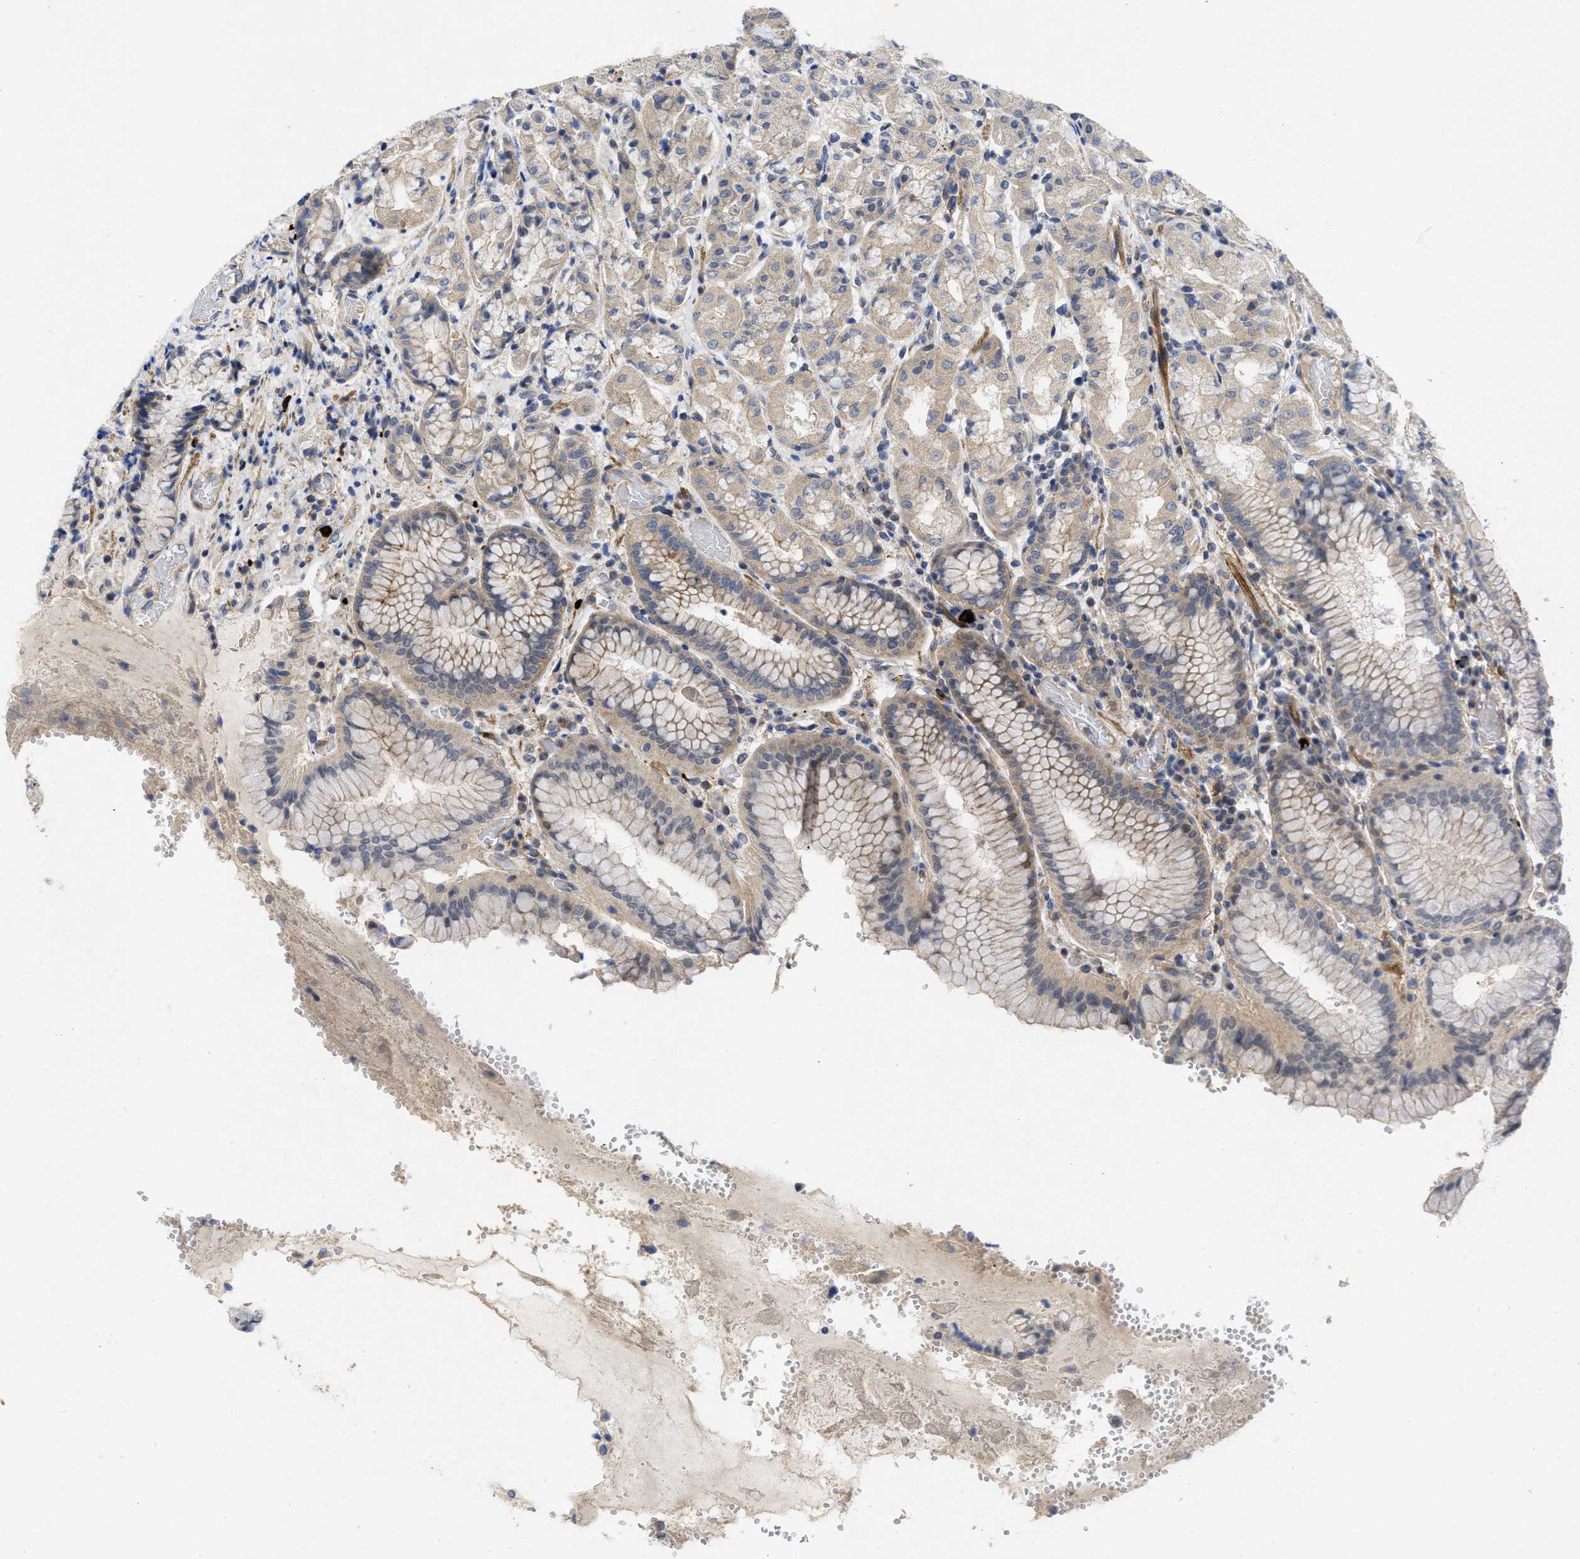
{"staining": {"intensity": "weak", "quantity": ">75%", "location": "cytoplasmic/membranous"}, "tissue": "stomach", "cell_type": "Glandular cells", "image_type": "normal", "snomed": [{"axis": "morphology", "description": "Normal tissue, NOS"}, {"axis": "topography", "description": "Stomach"}, {"axis": "topography", "description": "Stomach, lower"}], "caption": "The immunohistochemical stain labels weak cytoplasmic/membranous expression in glandular cells of unremarkable stomach. Immunohistochemistry (ihc) stains the protein in brown and the nuclei are stained blue.", "gene": "ARHGEF26", "patient": {"sex": "female", "age": 56}}